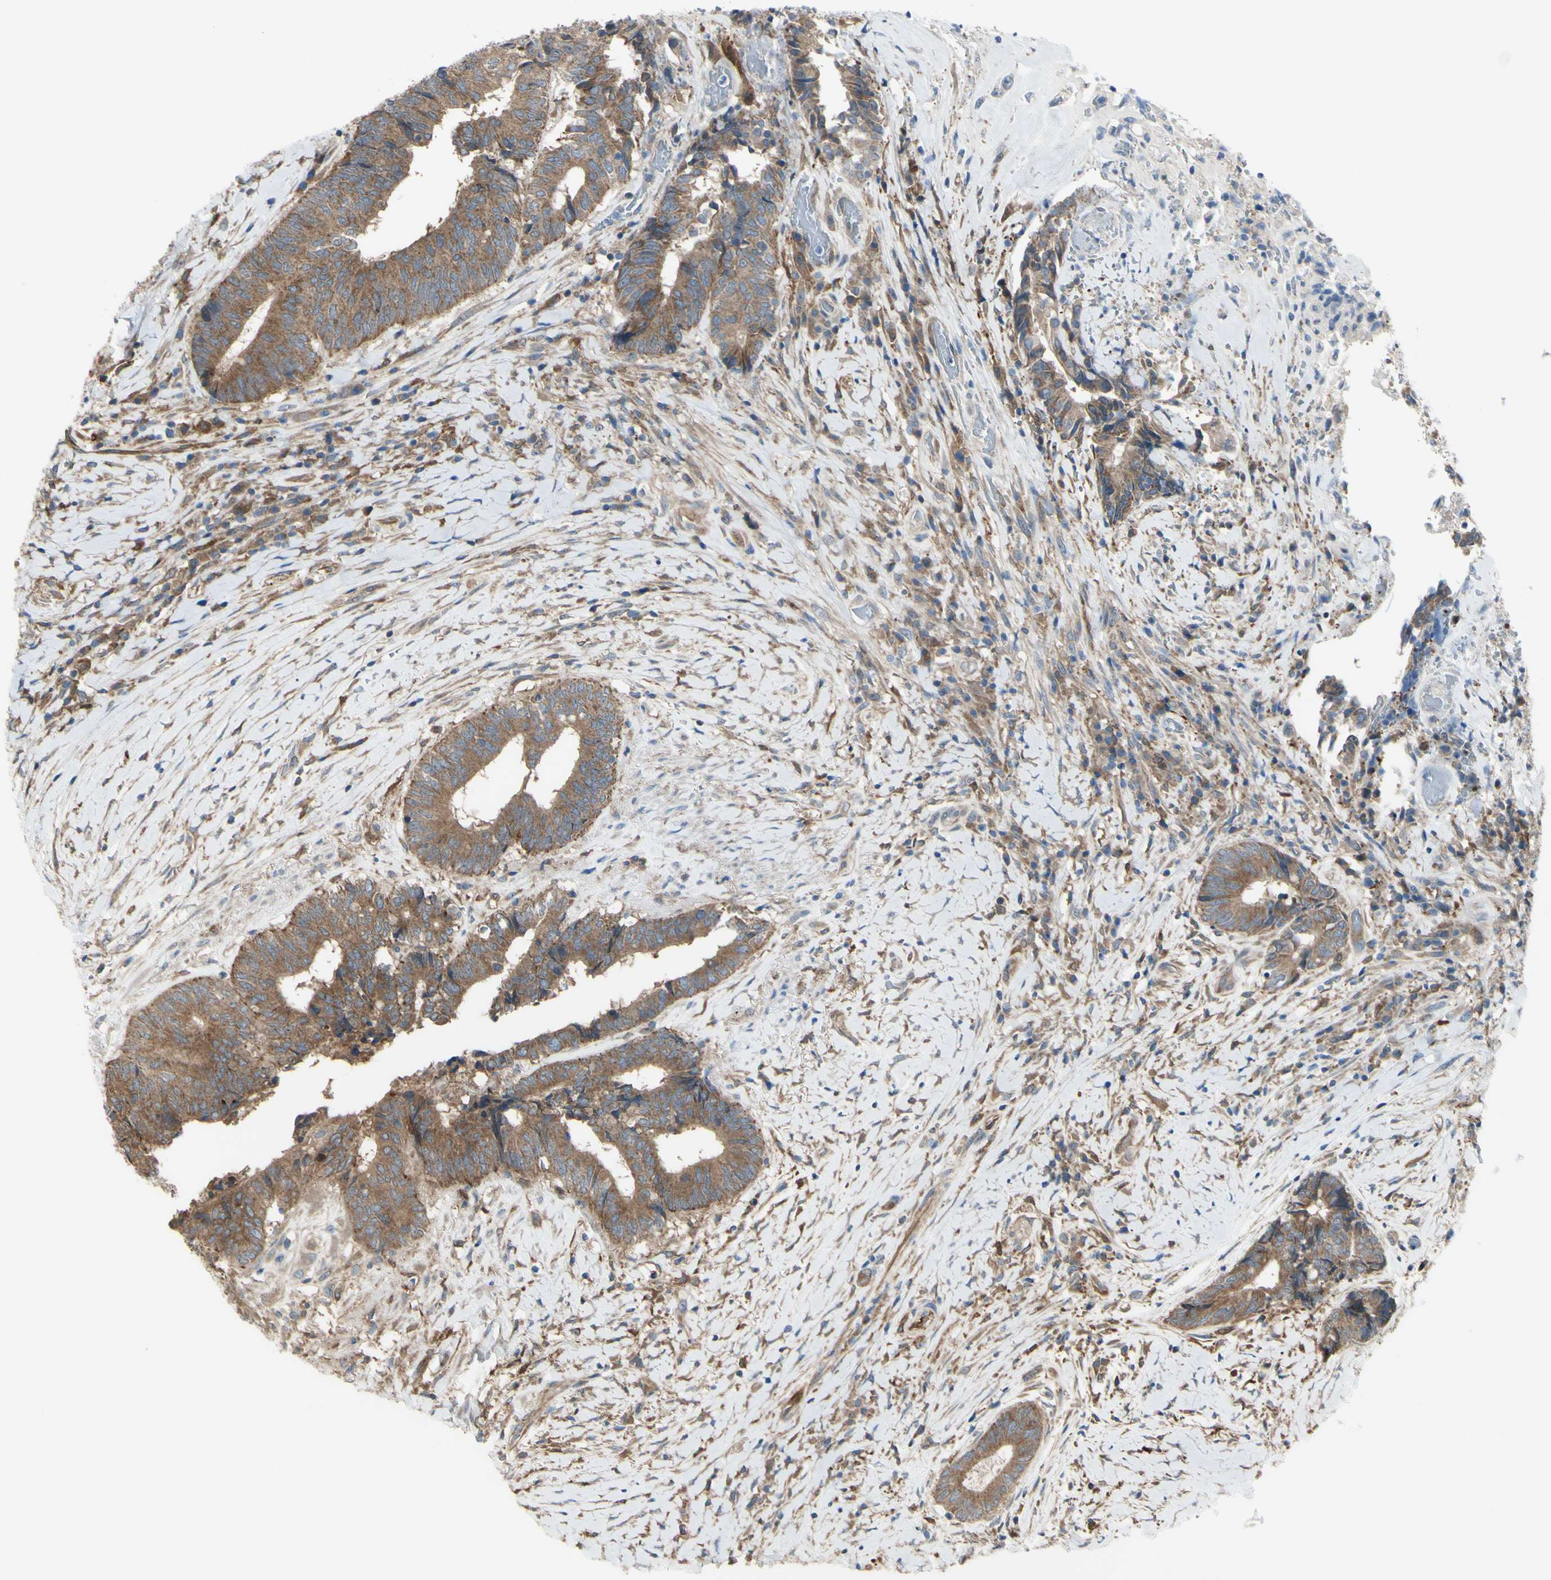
{"staining": {"intensity": "moderate", "quantity": ">75%", "location": "cytoplasmic/membranous"}, "tissue": "colorectal cancer", "cell_type": "Tumor cells", "image_type": "cancer", "snomed": [{"axis": "morphology", "description": "Adenocarcinoma, NOS"}, {"axis": "topography", "description": "Rectum"}], "caption": "Tumor cells demonstrate moderate cytoplasmic/membranous positivity in approximately >75% of cells in adenocarcinoma (colorectal). The protein is stained brown, and the nuclei are stained in blue (DAB IHC with brightfield microscopy, high magnification).", "gene": "IGSF9B", "patient": {"sex": "male", "age": 63}}